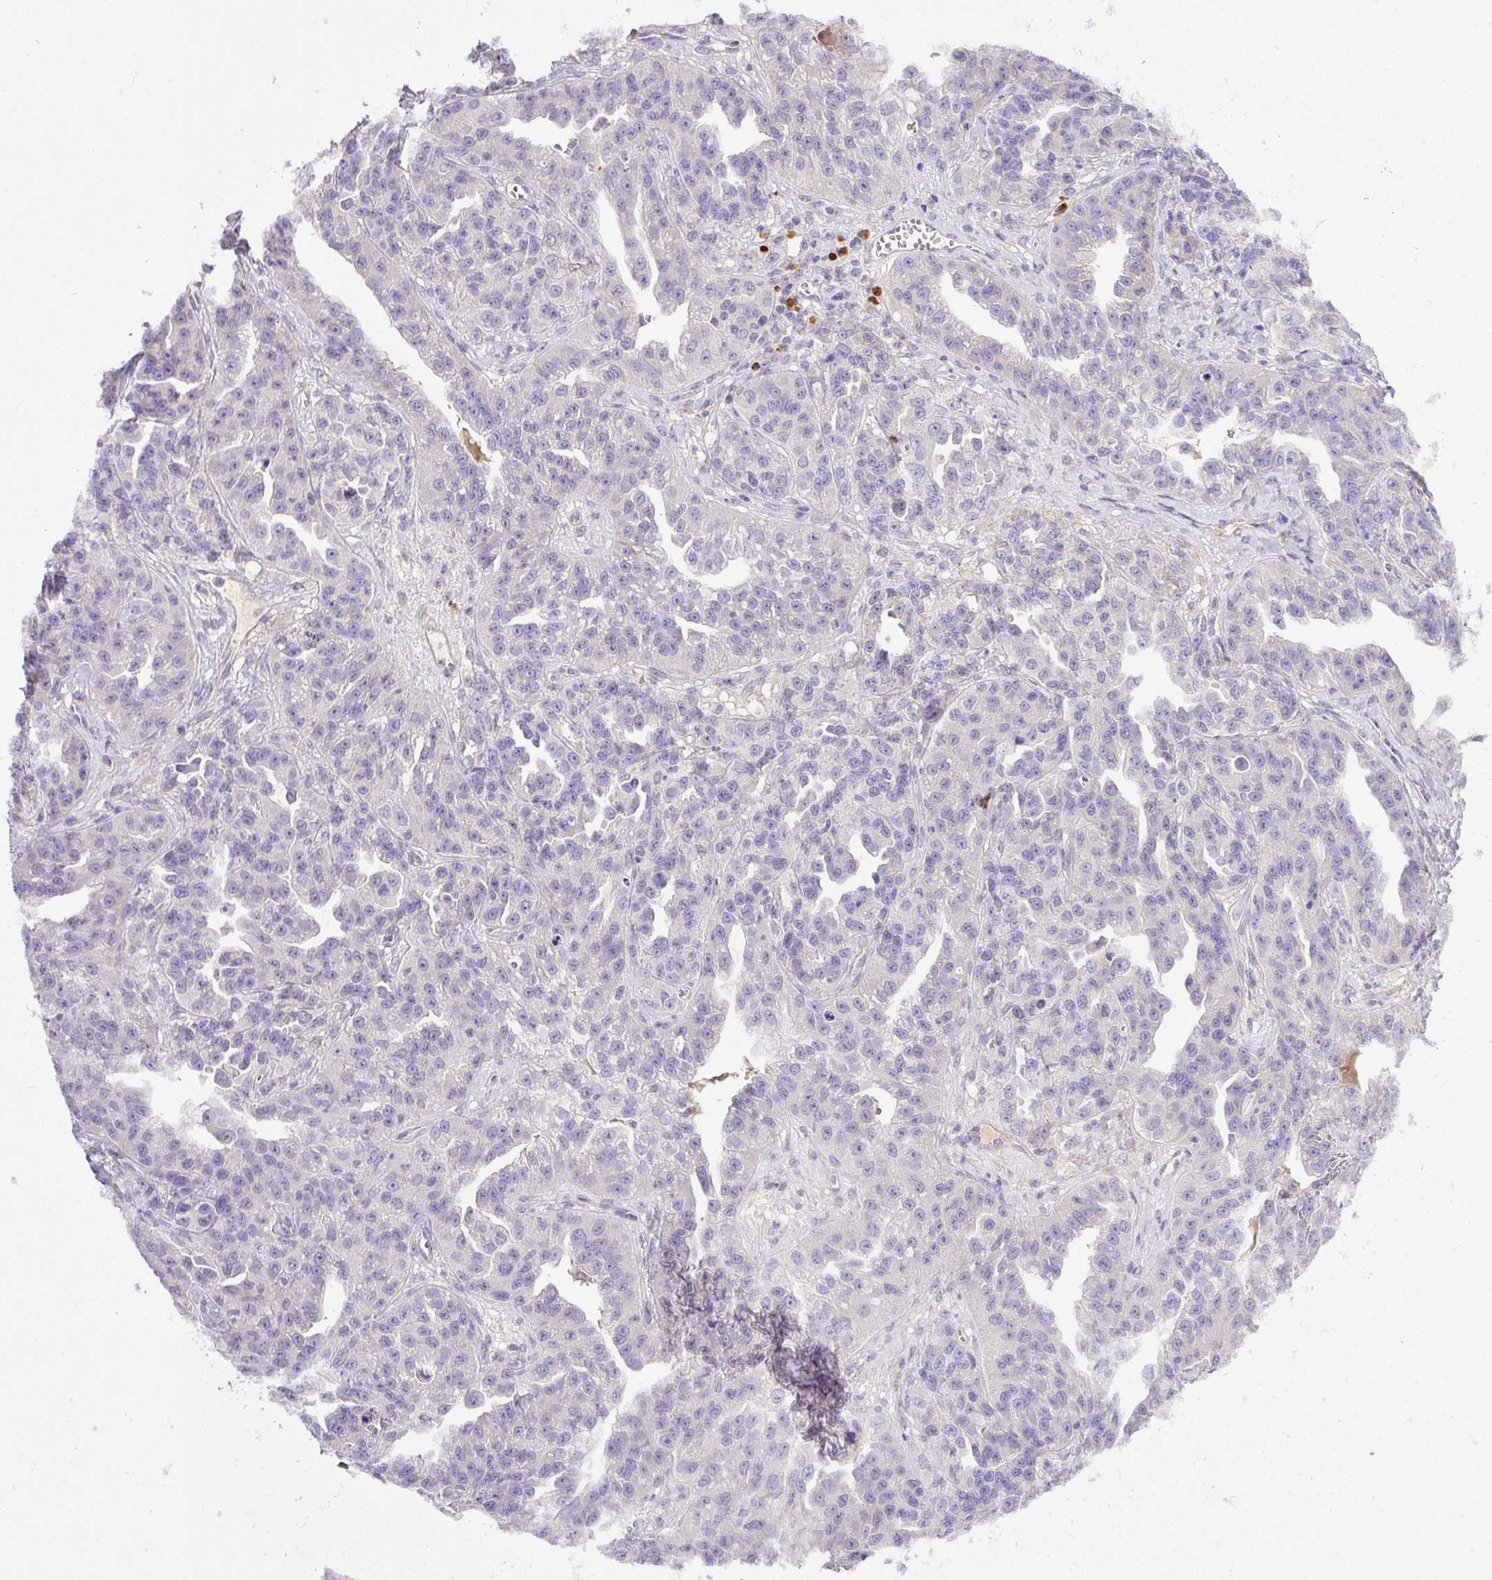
{"staining": {"intensity": "negative", "quantity": "none", "location": "none"}, "tissue": "ovarian cancer", "cell_type": "Tumor cells", "image_type": "cancer", "snomed": [{"axis": "morphology", "description": "Cystadenocarcinoma, serous, NOS"}, {"axis": "topography", "description": "Ovary"}], "caption": "Tumor cells show no significant protein staining in ovarian cancer.", "gene": "CRISP3", "patient": {"sex": "female", "age": 75}}